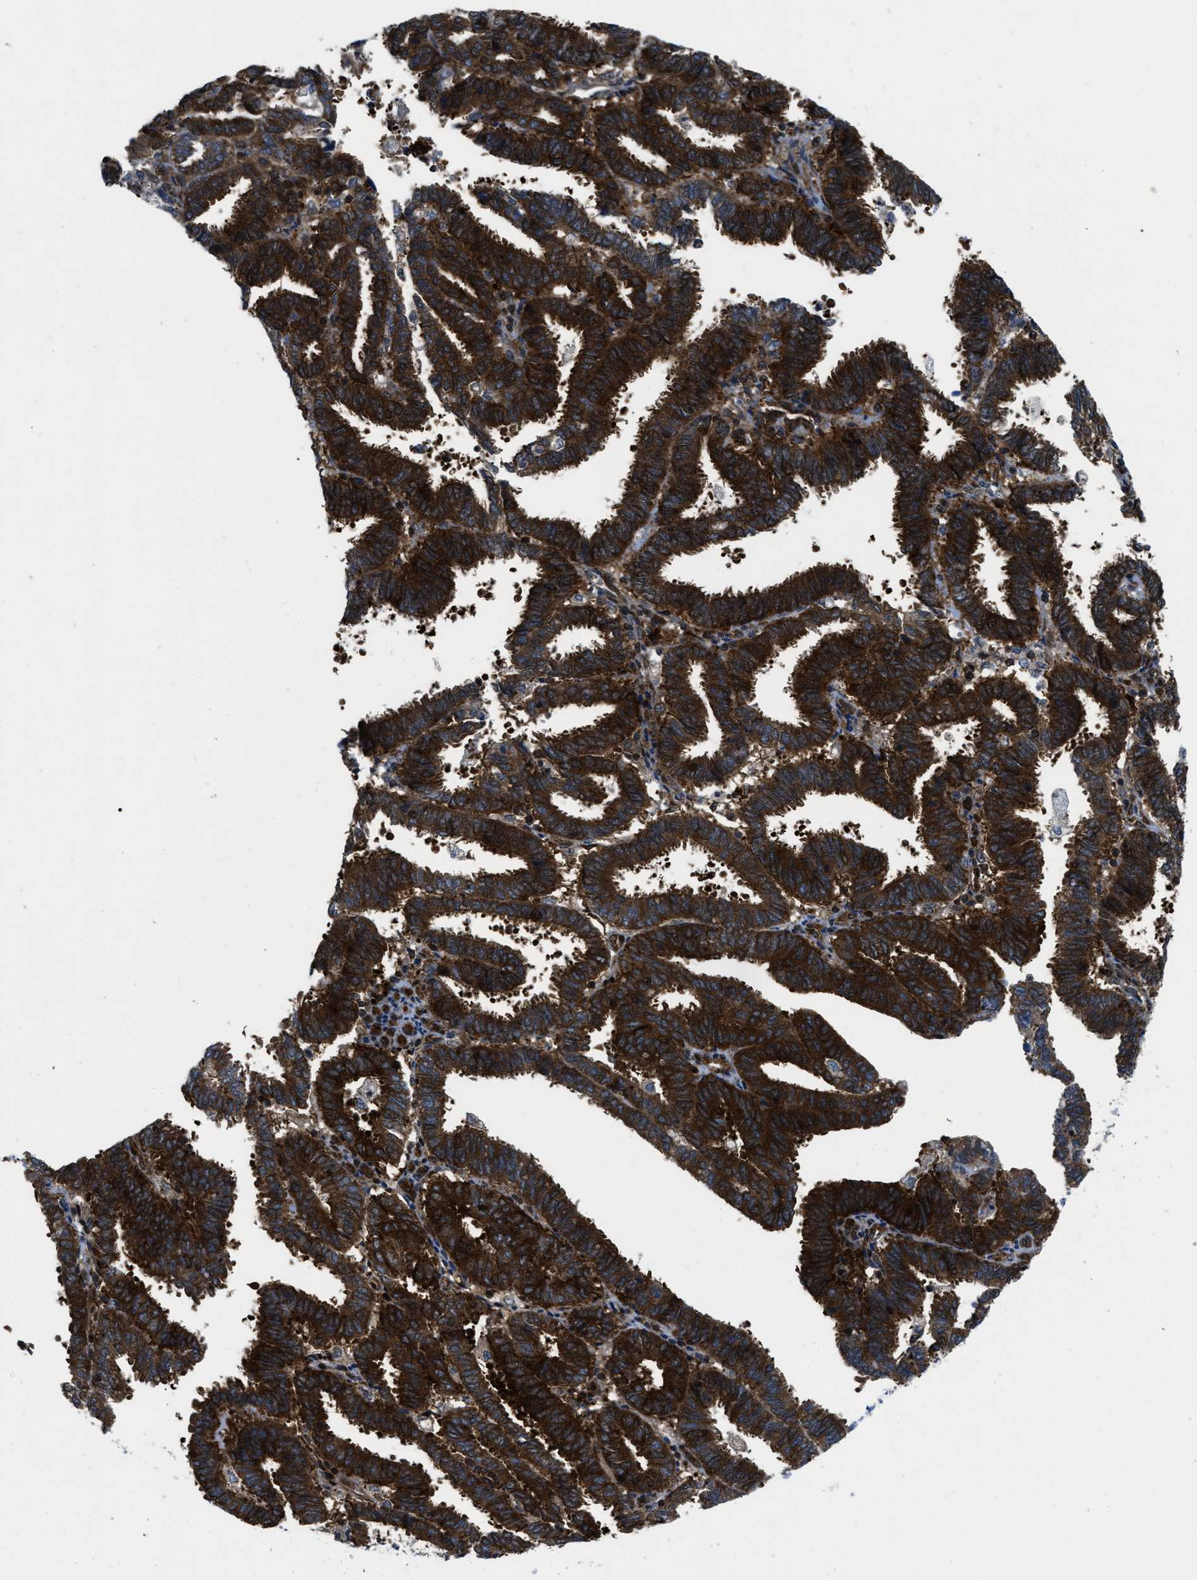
{"staining": {"intensity": "strong", "quantity": ">75%", "location": "cytoplasmic/membranous"}, "tissue": "endometrial cancer", "cell_type": "Tumor cells", "image_type": "cancer", "snomed": [{"axis": "morphology", "description": "Adenocarcinoma, NOS"}, {"axis": "topography", "description": "Uterus"}], "caption": "Endometrial cancer stained with IHC exhibits strong cytoplasmic/membranous expression in about >75% of tumor cells.", "gene": "PPP2CB", "patient": {"sex": "female", "age": 83}}